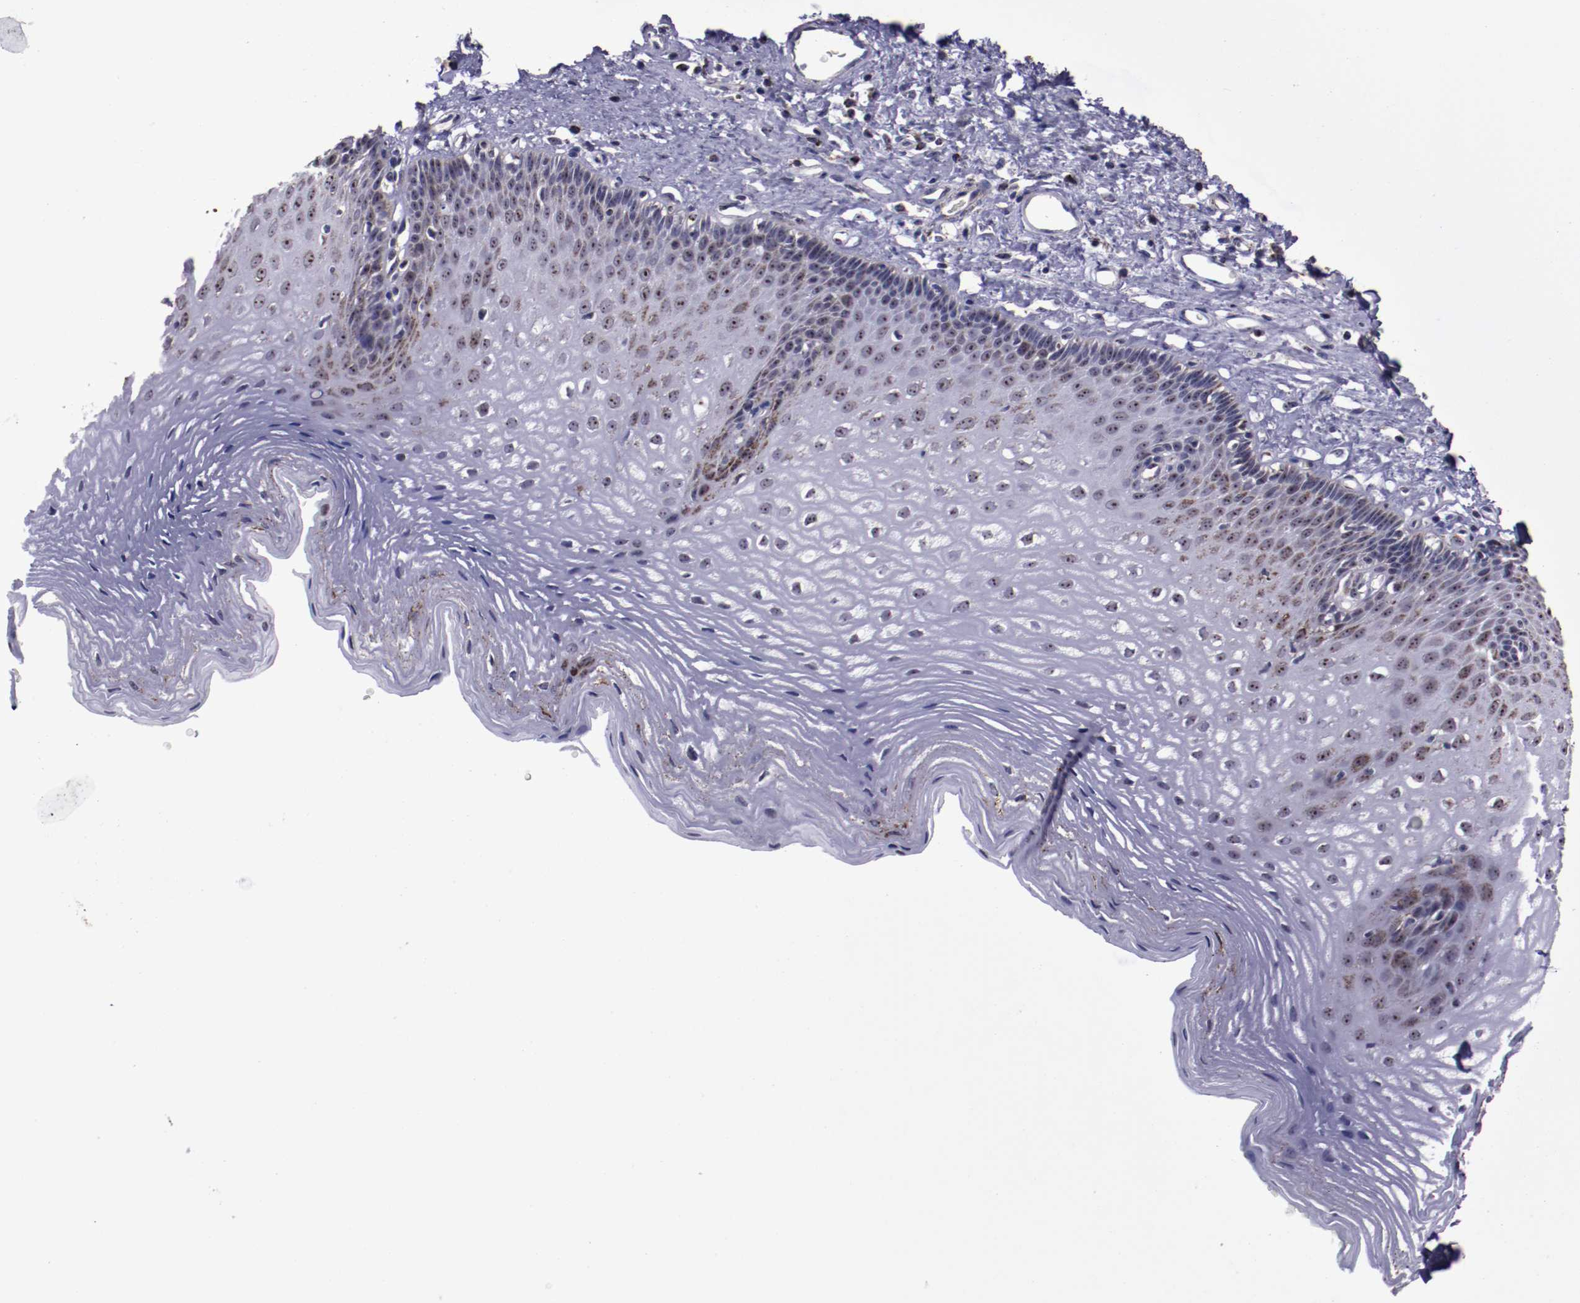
{"staining": {"intensity": "moderate", "quantity": ">75%", "location": "cytoplasmic/membranous,nuclear"}, "tissue": "esophagus", "cell_type": "Squamous epithelial cells", "image_type": "normal", "snomed": [{"axis": "morphology", "description": "Normal tissue, NOS"}, {"axis": "topography", "description": "Esophagus"}], "caption": "High-power microscopy captured an immunohistochemistry image of unremarkable esophagus, revealing moderate cytoplasmic/membranous,nuclear staining in about >75% of squamous epithelial cells.", "gene": "LONP1", "patient": {"sex": "female", "age": 70}}